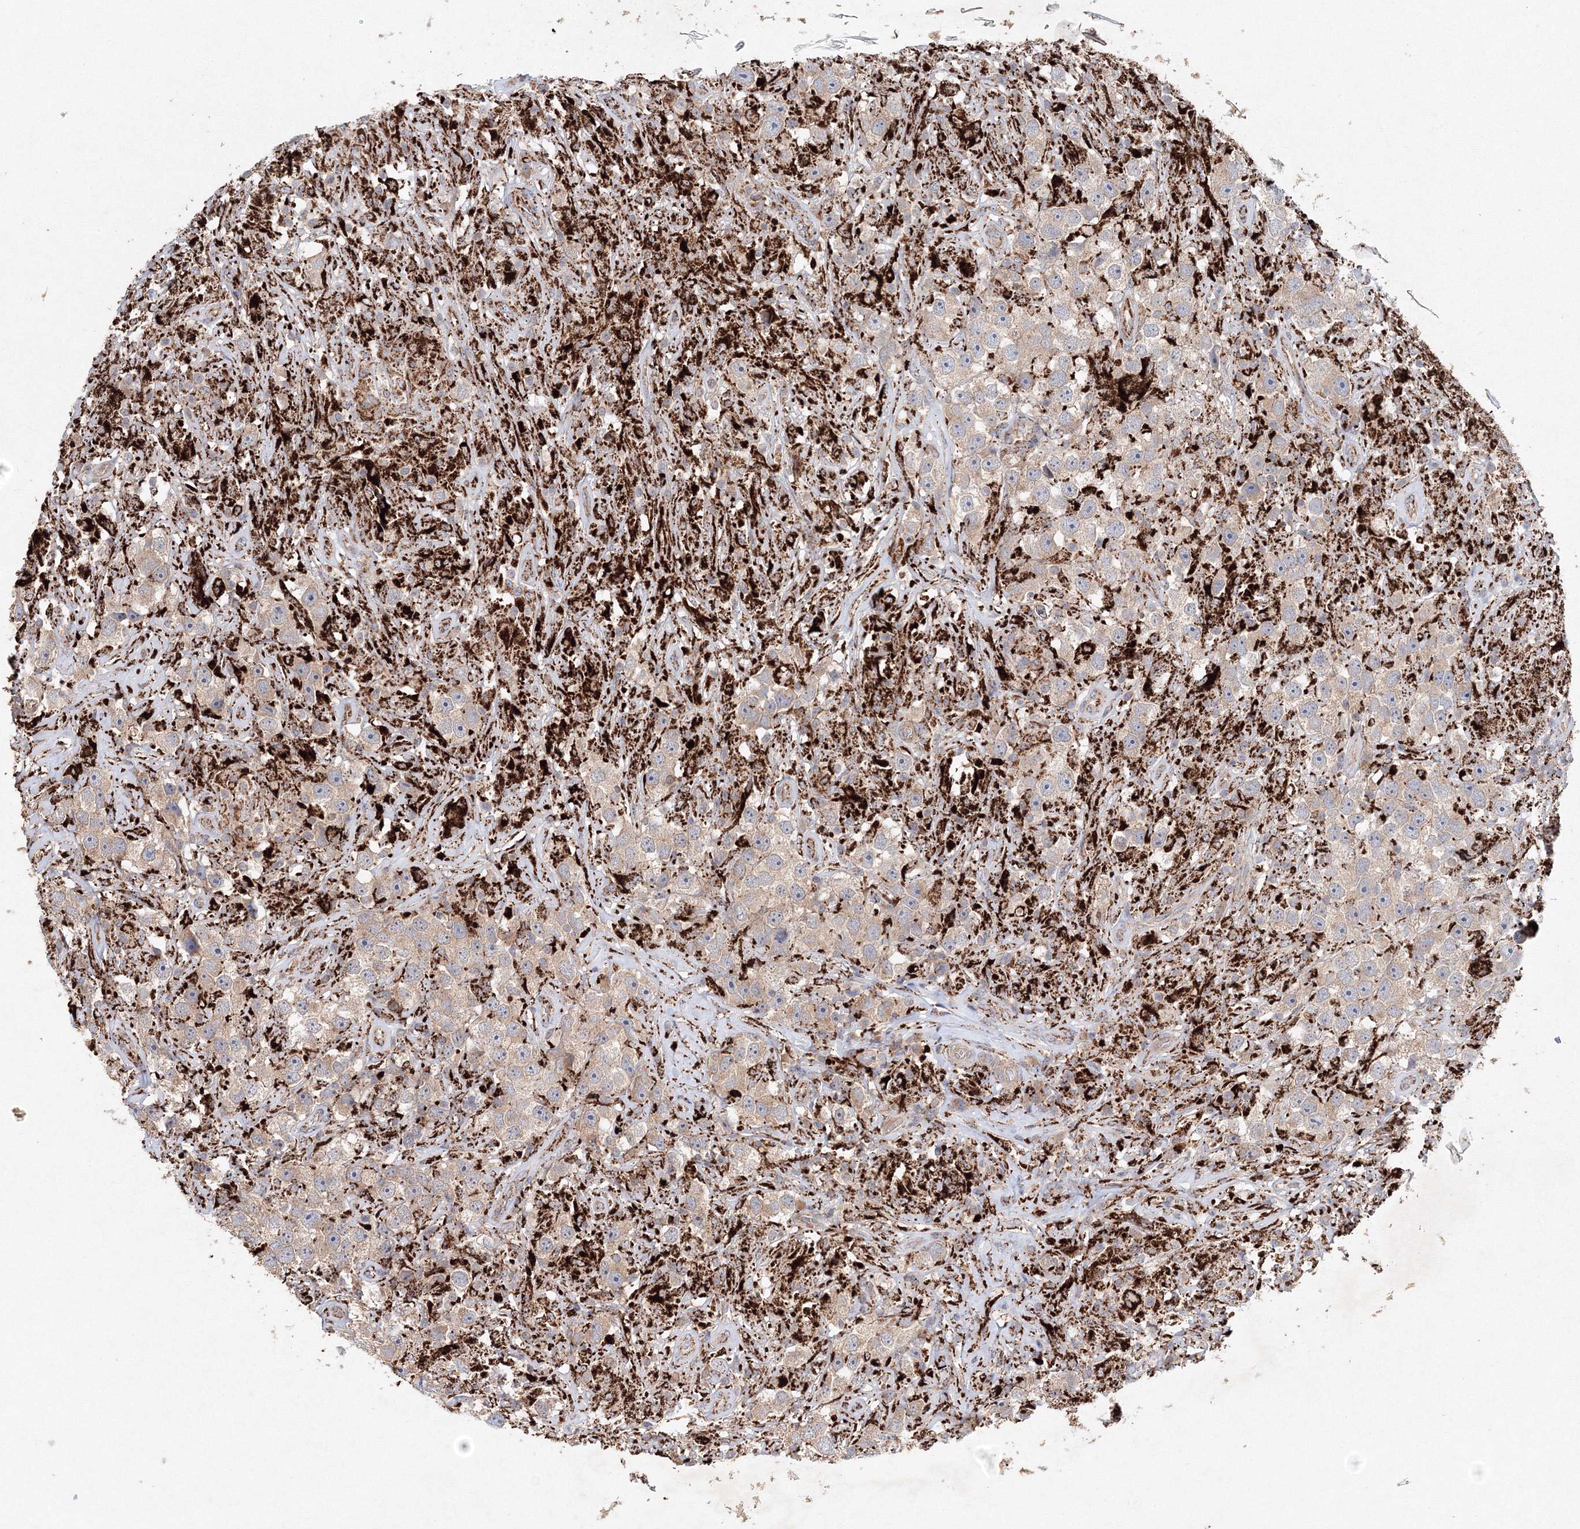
{"staining": {"intensity": "weak", "quantity": ">75%", "location": "cytoplasmic/membranous"}, "tissue": "testis cancer", "cell_type": "Tumor cells", "image_type": "cancer", "snomed": [{"axis": "morphology", "description": "Seminoma, NOS"}, {"axis": "topography", "description": "Testis"}], "caption": "Immunohistochemistry (IHC) (DAB (3,3'-diaminobenzidine)) staining of human seminoma (testis) displays weak cytoplasmic/membranous protein staining in about >75% of tumor cells.", "gene": "WDR49", "patient": {"sex": "male", "age": 49}}